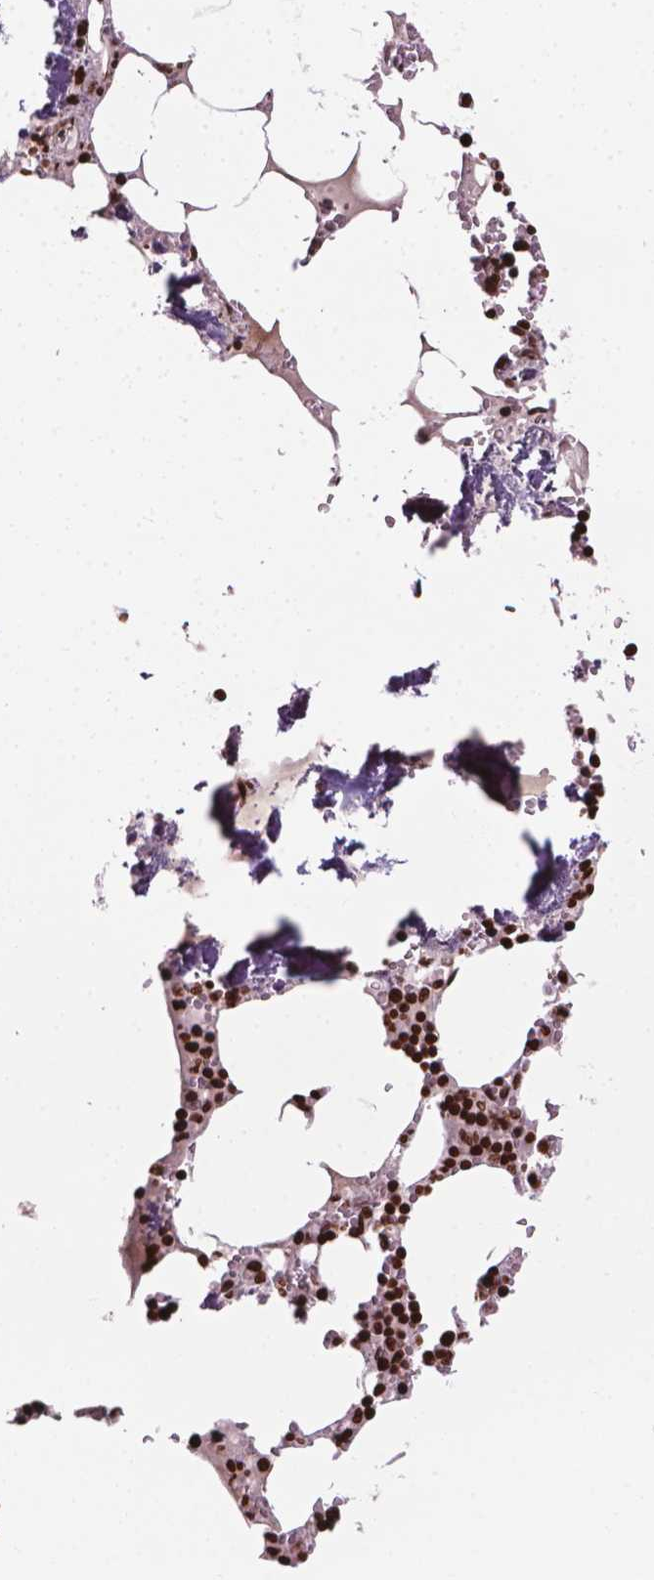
{"staining": {"intensity": "strong", "quantity": ">75%", "location": "nuclear"}, "tissue": "bone marrow", "cell_type": "Hematopoietic cells", "image_type": "normal", "snomed": [{"axis": "morphology", "description": "Normal tissue, NOS"}, {"axis": "topography", "description": "Bone marrow"}], "caption": "Protein staining by immunohistochemistry (IHC) exhibits strong nuclear staining in approximately >75% of hematopoietic cells in unremarkable bone marrow.", "gene": "PIP4K2A", "patient": {"sex": "male", "age": 54}}